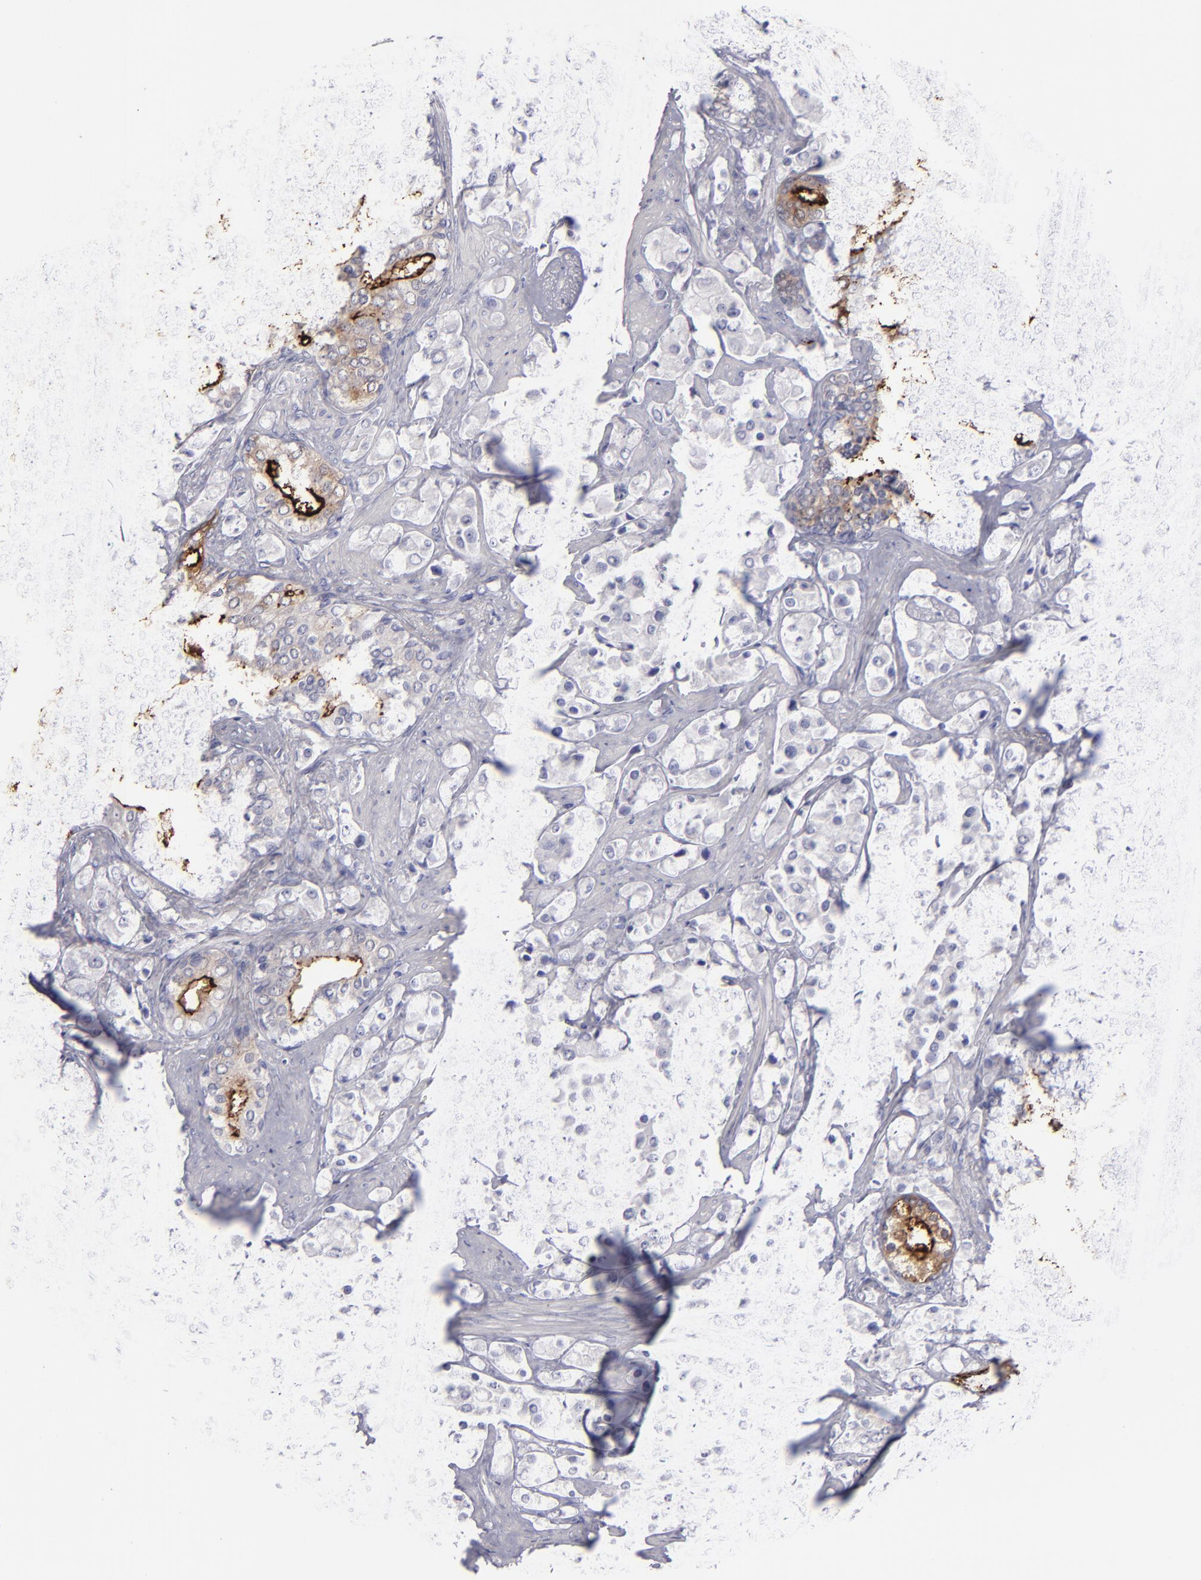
{"staining": {"intensity": "moderate", "quantity": "<25%", "location": "cytoplasmic/membranous"}, "tissue": "prostate cancer", "cell_type": "Tumor cells", "image_type": "cancer", "snomed": [{"axis": "morphology", "description": "Adenocarcinoma, Medium grade"}, {"axis": "topography", "description": "Prostate"}], "caption": "Prostate adenocarcinoma (medium-grade) was stained to show a protein in brown. There is low levels of moderate cytoplasmic/membranous positivity in about <25% of tumor cells. The protein of interest is shown in brown color, while the nuclei are stained blue.", "gene": "ANPEP", "patient": {"sex": "male", "age": 70}}